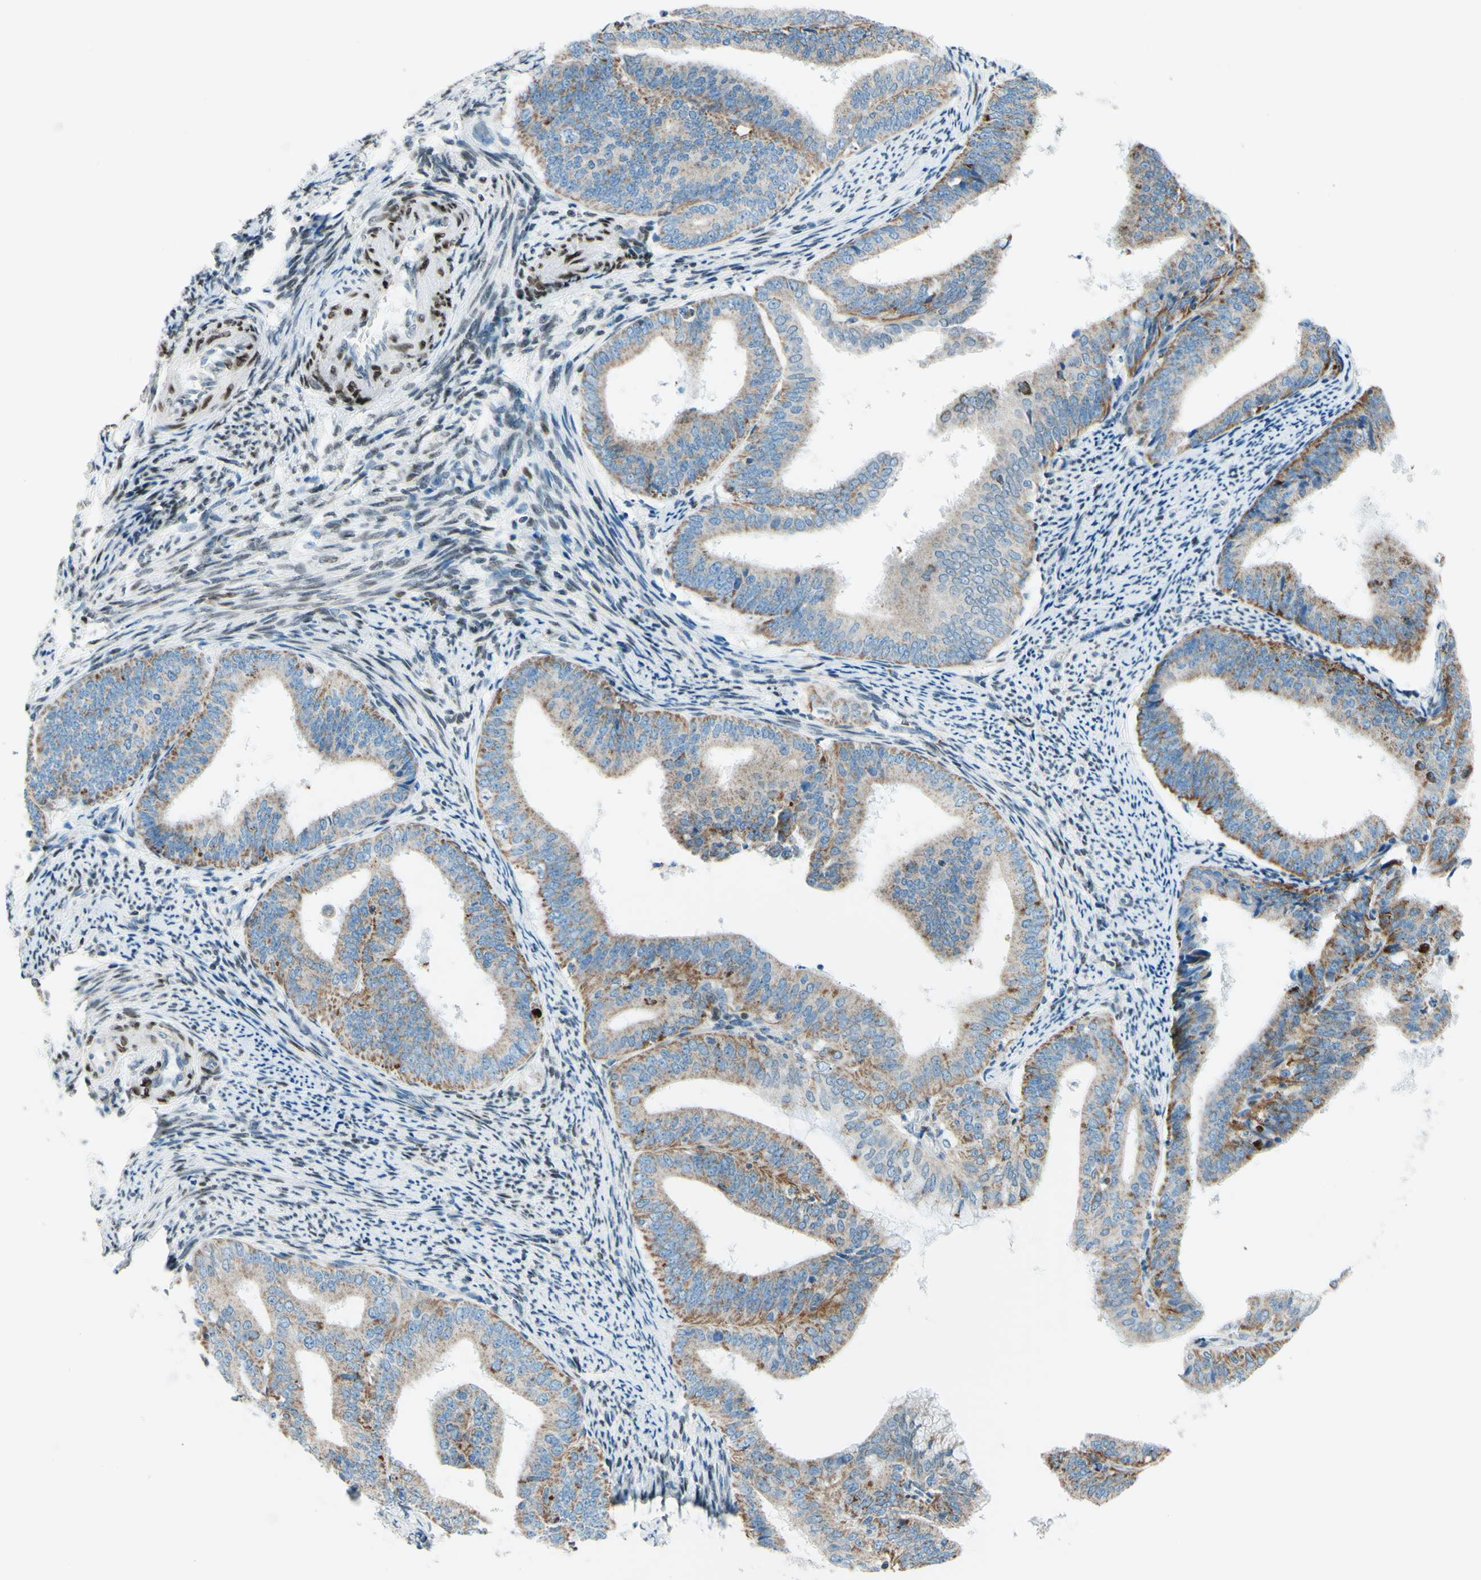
{"staining": {"intensity": "moderate", "quantity": ">75%", "location": "cytoplasmic/membranous"}, "tissue": "endometrial cancer", "cell_type": "Tumor cells", "image_type": "cancer", "snomed": [{"axis": "morphology", "description": "Adenocarcinoma, NOS"}, {"axis": "topography", "description": "Endometrium"}], "caption": "A photomicrograph of human endometrial adenocarcinoma stained for a protein reveals moderate cytoplasmic/membranous brown staining in tumor cells.", "gene": "CBX7", "patient": {"sex": "female", "age": 63}}